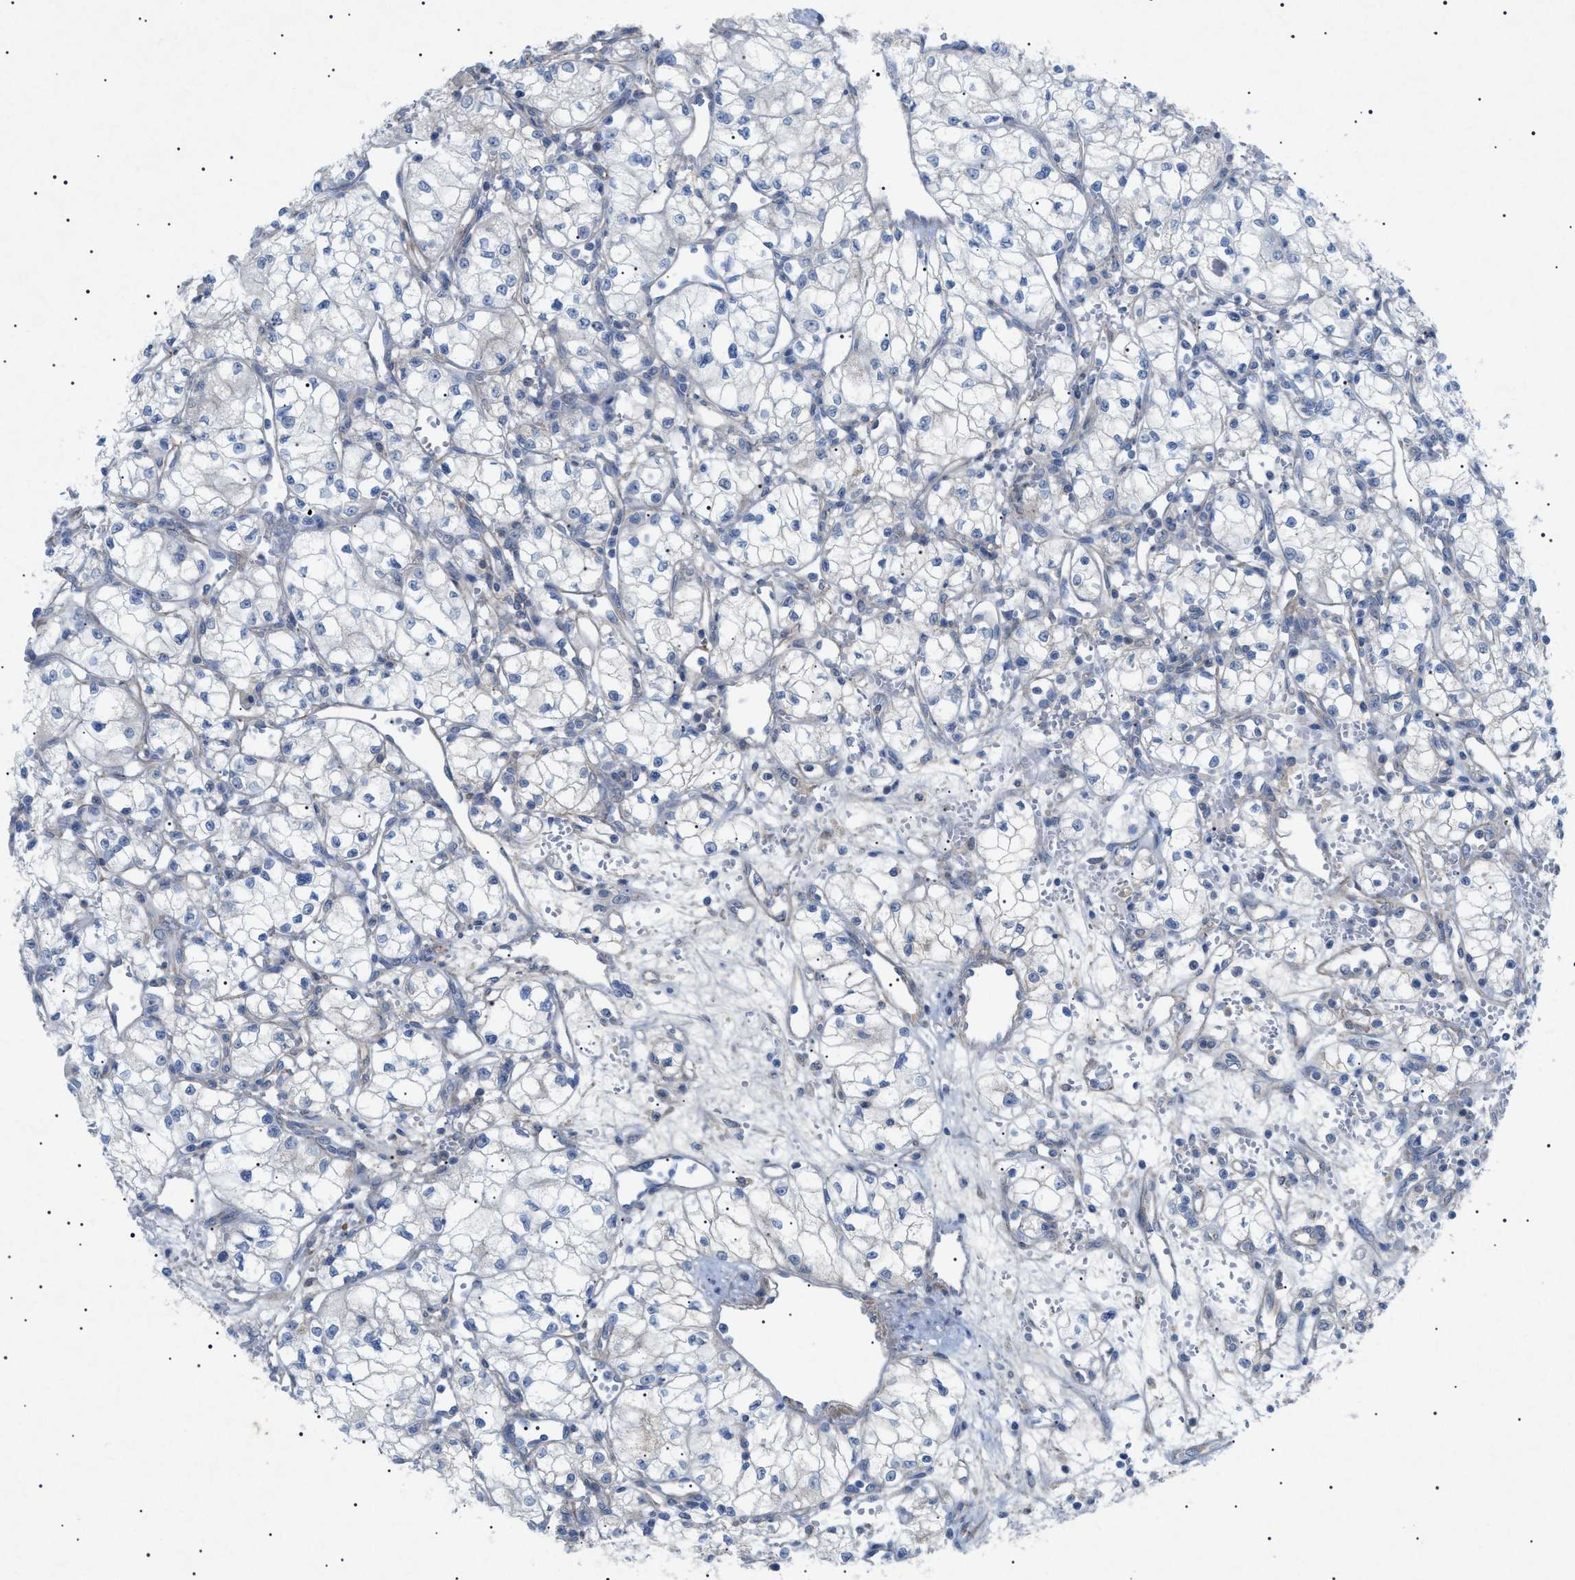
{"staining": {"intensity": "negative", "quantity": "none", "location": "none"}, "tissue": "renal cancer", "cell_type": "Tumor cells", "image_type": "cancer", "snomed": [{"axis": "morphology", "description": "Normal tissue, NOS"}, {"axis": "morphology", "description": "Adenocarcinoma, NOS"}, {"axis": "topography", "description": "Kidney"}], "caption": "Renal cancer was stained to show a protein in brown. There is no significant positivity in tumor cells.", "gene": "ADAMTS1", "patient": {"sex": "male", "age": 59}}